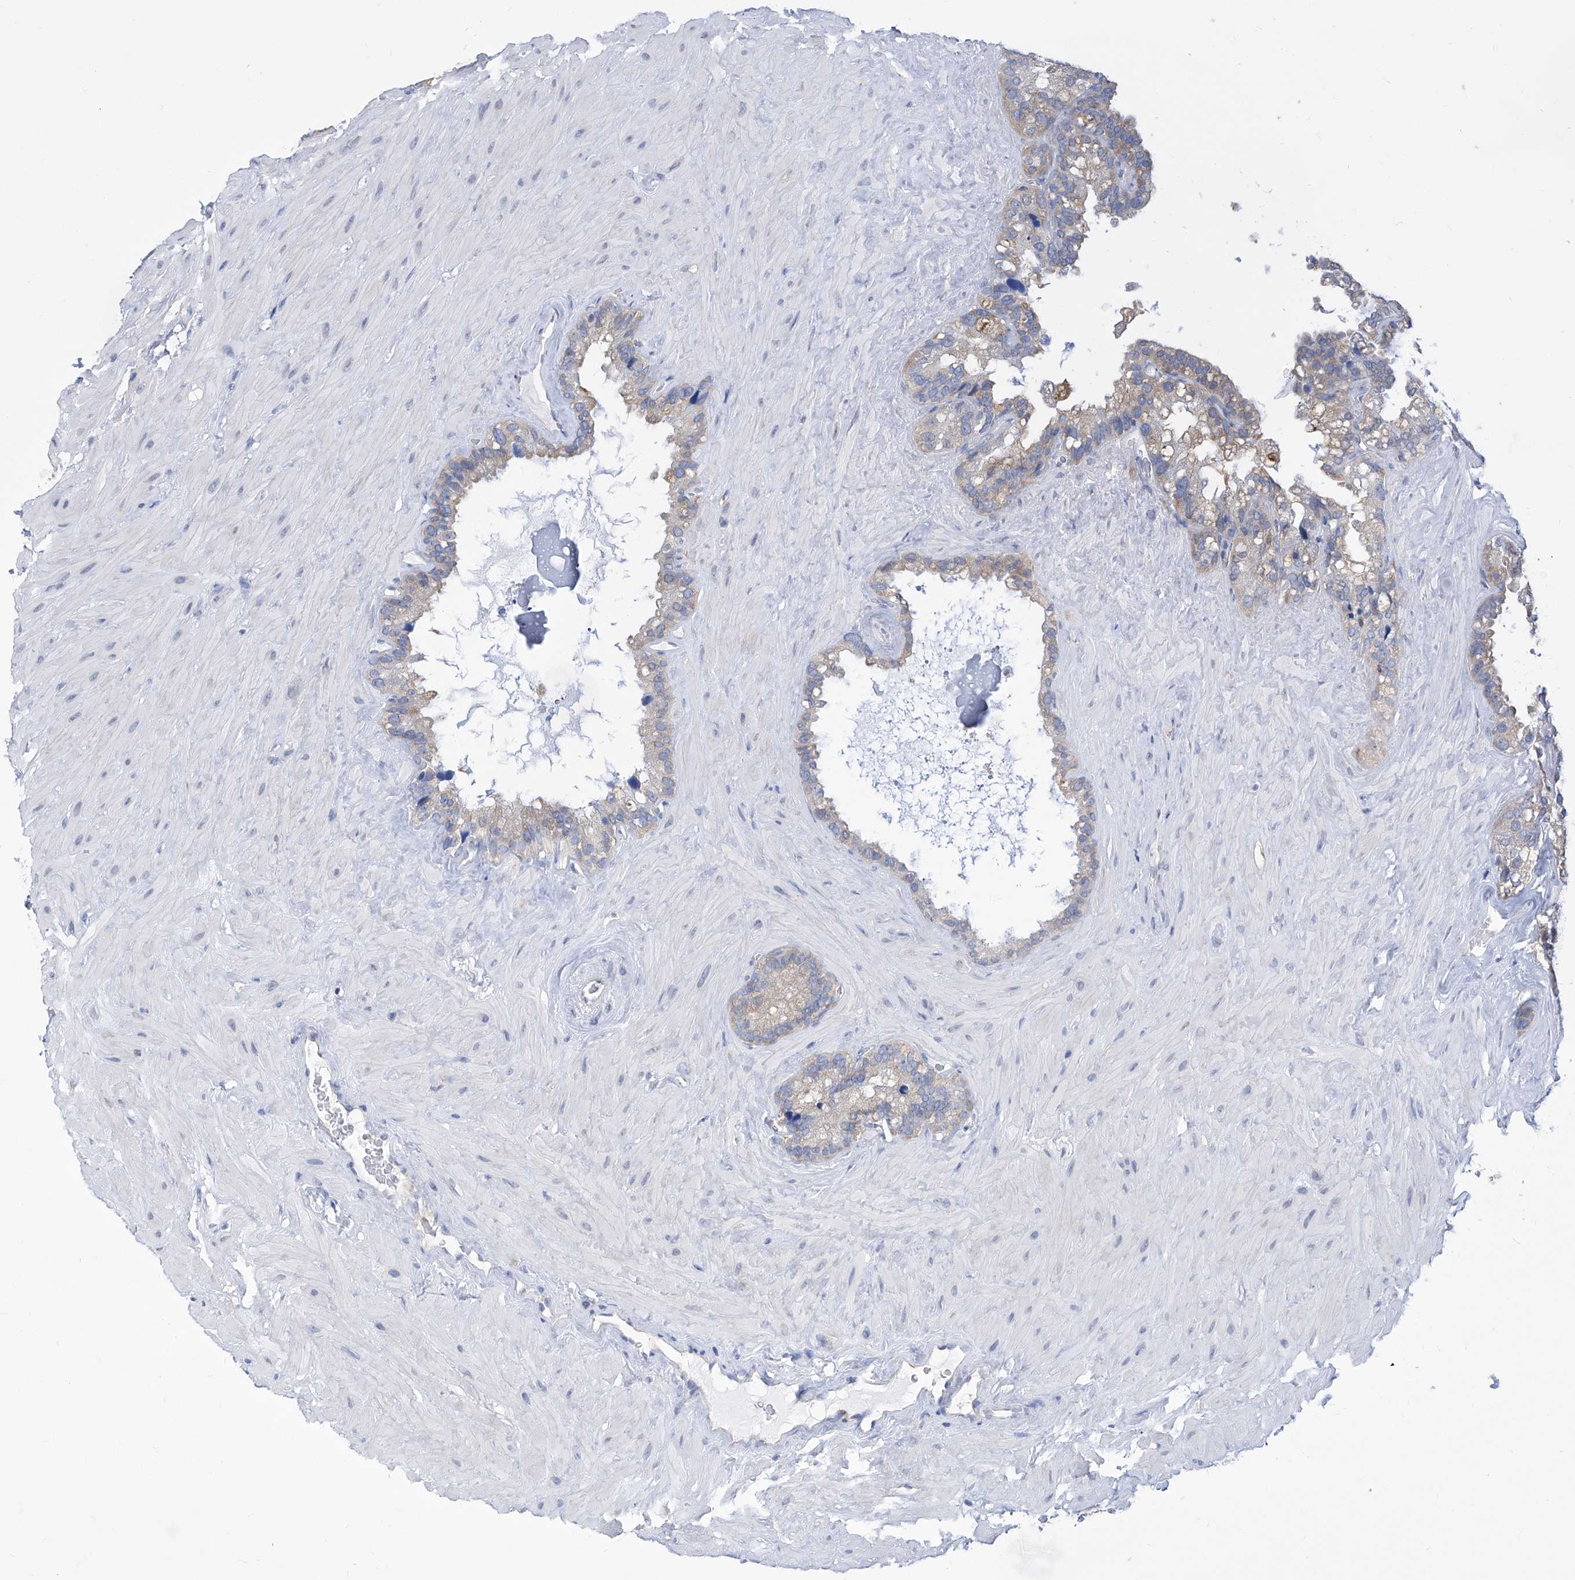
{"staining": {"intensity": "weak", "quantity": "25%-75%", "location": "cytoplasmic/membranous"}, "tissue": "seminal vesicle", "cell_type": "Glandular cells", "image_type": "normal", "snomed": [{"axis": "morphology", "description": "Normal tissue, NOS"}, {"axis": "topography", "description": "Prostate"}, {"axis": "topography", "description": "Seminal veicle"}], "caption": "Immunohistochemistry (DAB (3,3'-diaminobenzidine)) staining of unremarkable human seminal vesicle reveals weak cytoplasmic/membranous protein expression in about 25%-75% of glandular cells.", "gene": "EIF3M", "patient": {"sex": "male", "age": 68}}